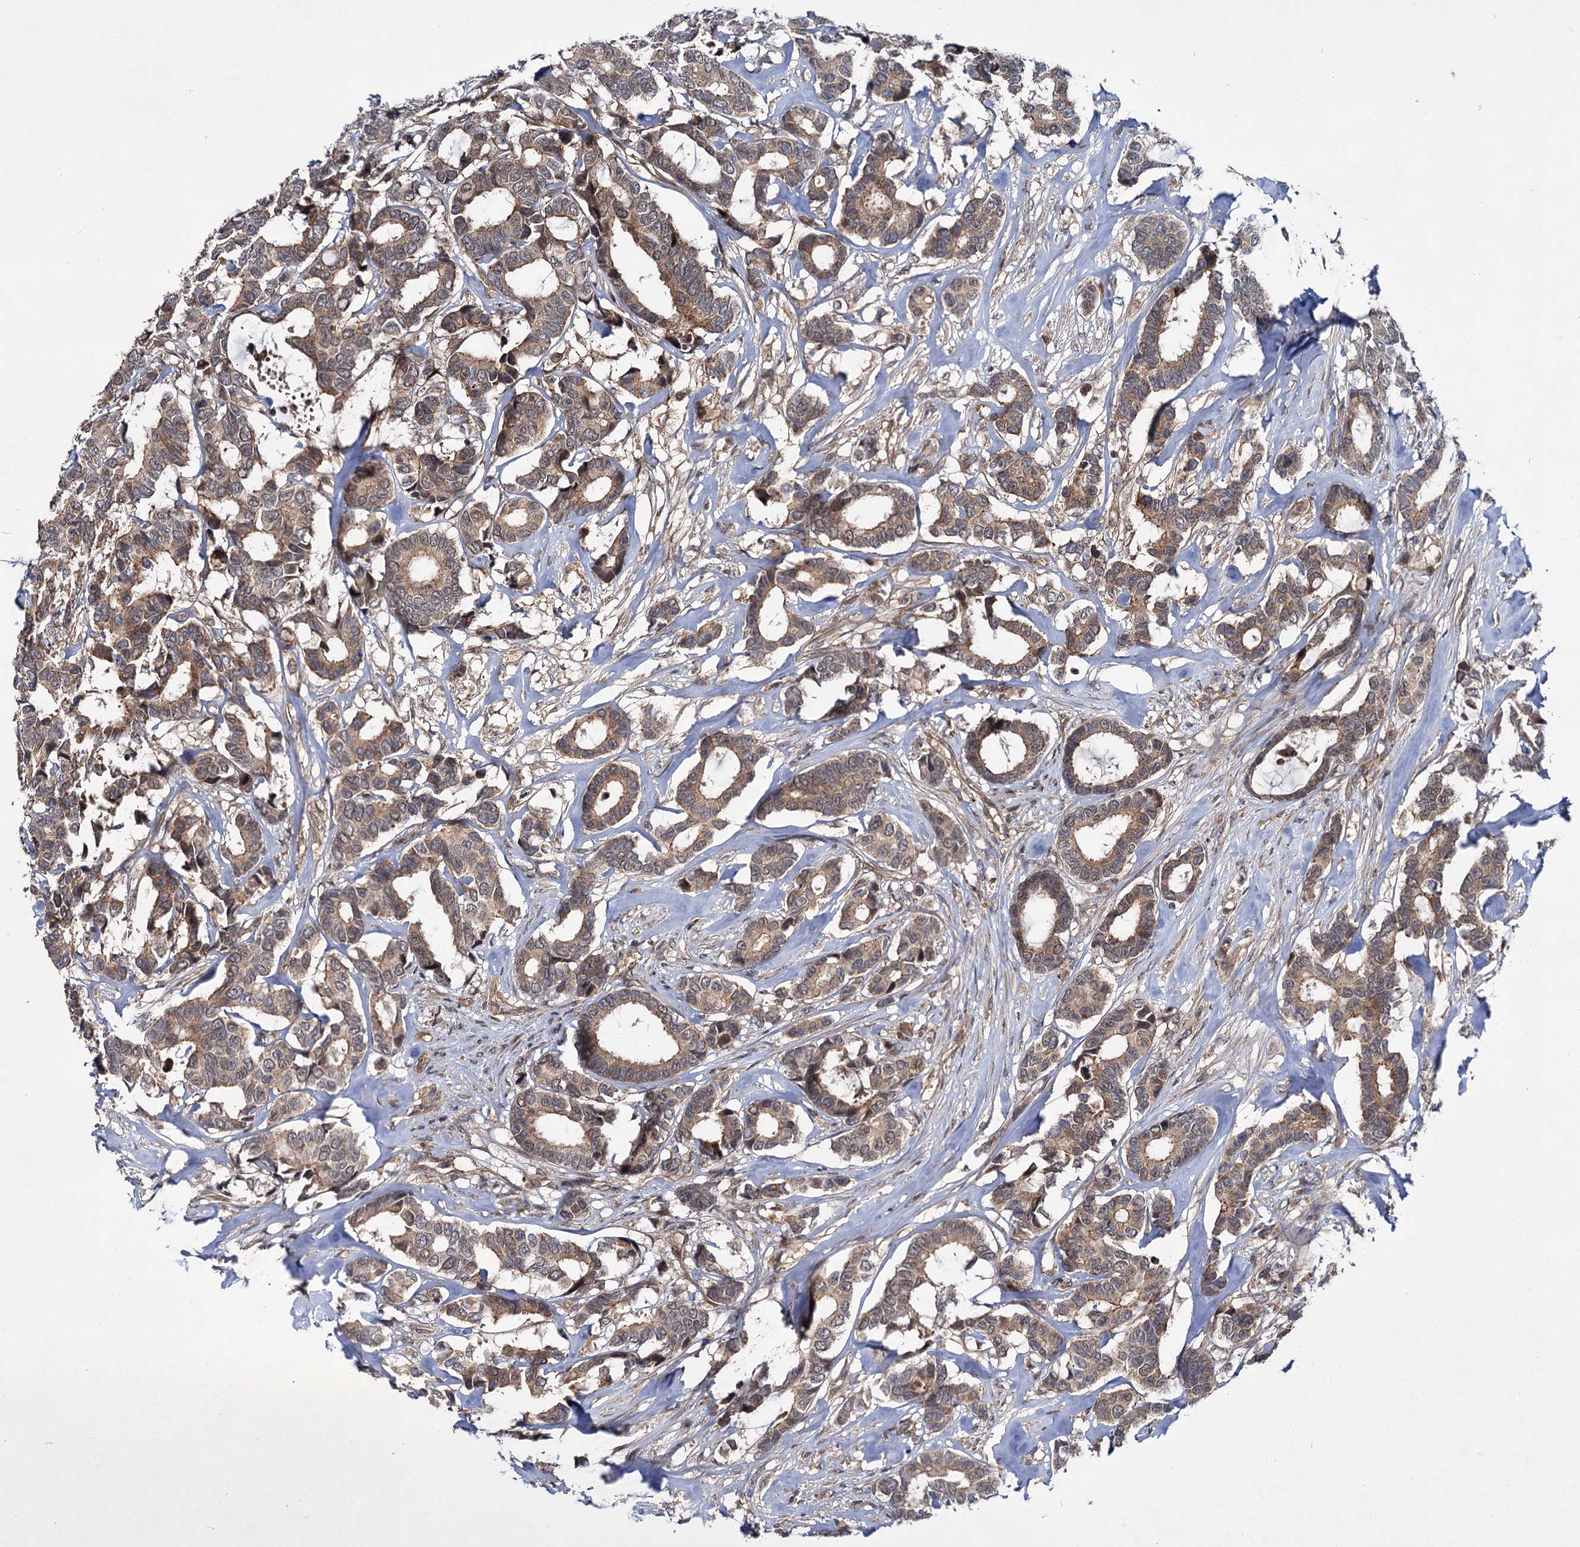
{"staining": {"intensity": "moderate", "quantity": ">75%", "location": "cytoplasmic/membranous"}, "tissue": "breast cancer", "cell_type": "Tumor cells", "image_type": "cancer", "snomed": [{"axis": "morphology", "description": "Duct carcinoma"}, {"axis": "topography", "description": "Breast"}], "caption": "IHC image of human breast cancer stained for a protein (brown), which demonstrates medium levels of moderate cytoplasmic/membranous expression in approximately >75% of tumor cells.", "gene": "ABLIM1", "patient": {"sex": "female", "age": 87}}